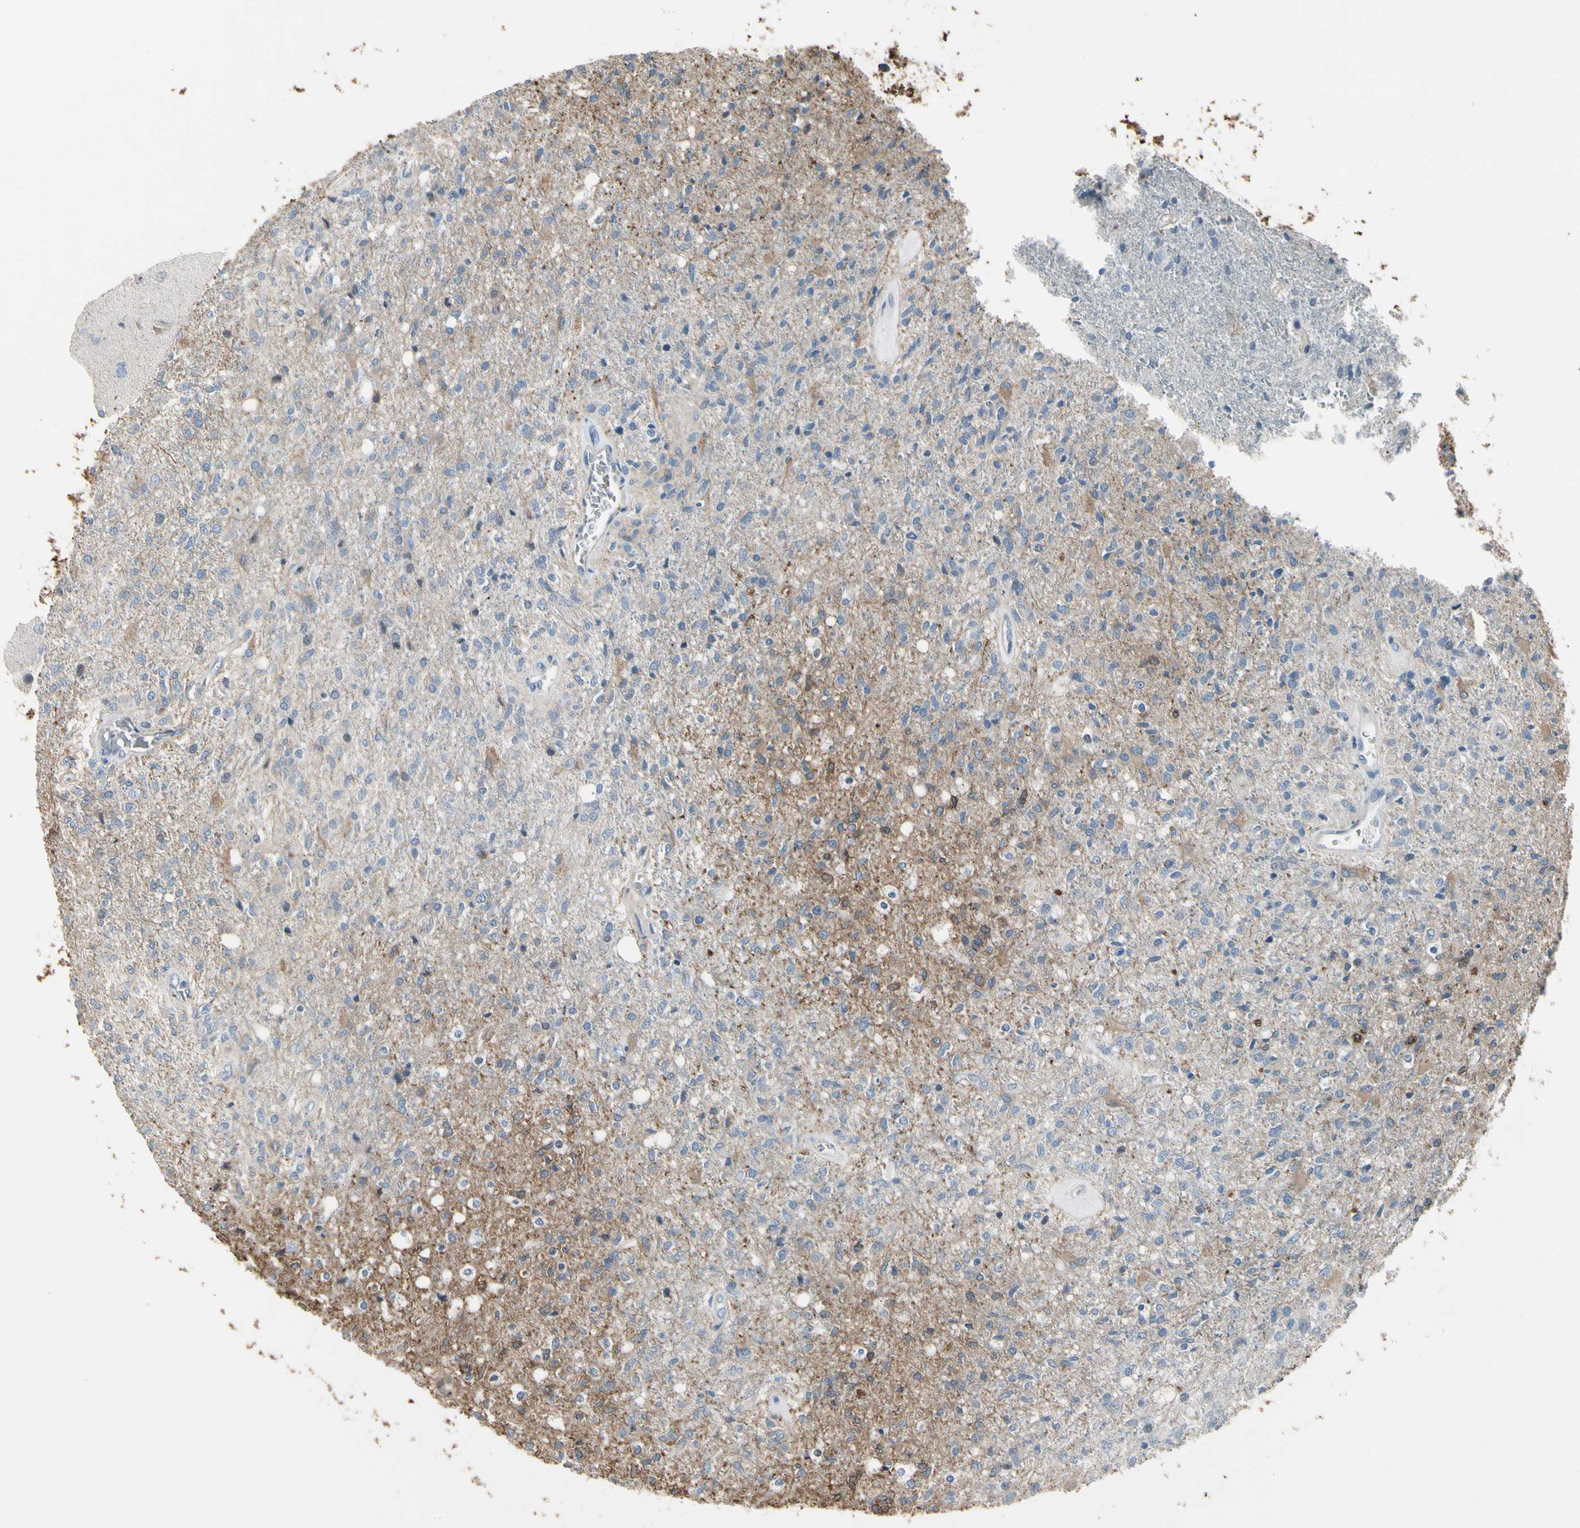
{"staining": {"intensity": "negative", "quantity": "none", "location": "none"}, "tissue": "glioma", "cell_type": "Tumor cells", "image_type": "cancer", "snomed": [{"axis": "morphology", "description": "Normal tissue, NOS"}, {"axis": "morphology", "description": "Glioma, malignant, High grade"}, {"axis": "topography", "description": "Cerebral cortex"}], "caption": "The photomicrograph reveals no significant positivity in tumor cells of malignant high-grade glioma.", "gene": "PIGR", "patient": {"sex": "male", "age": 77}}